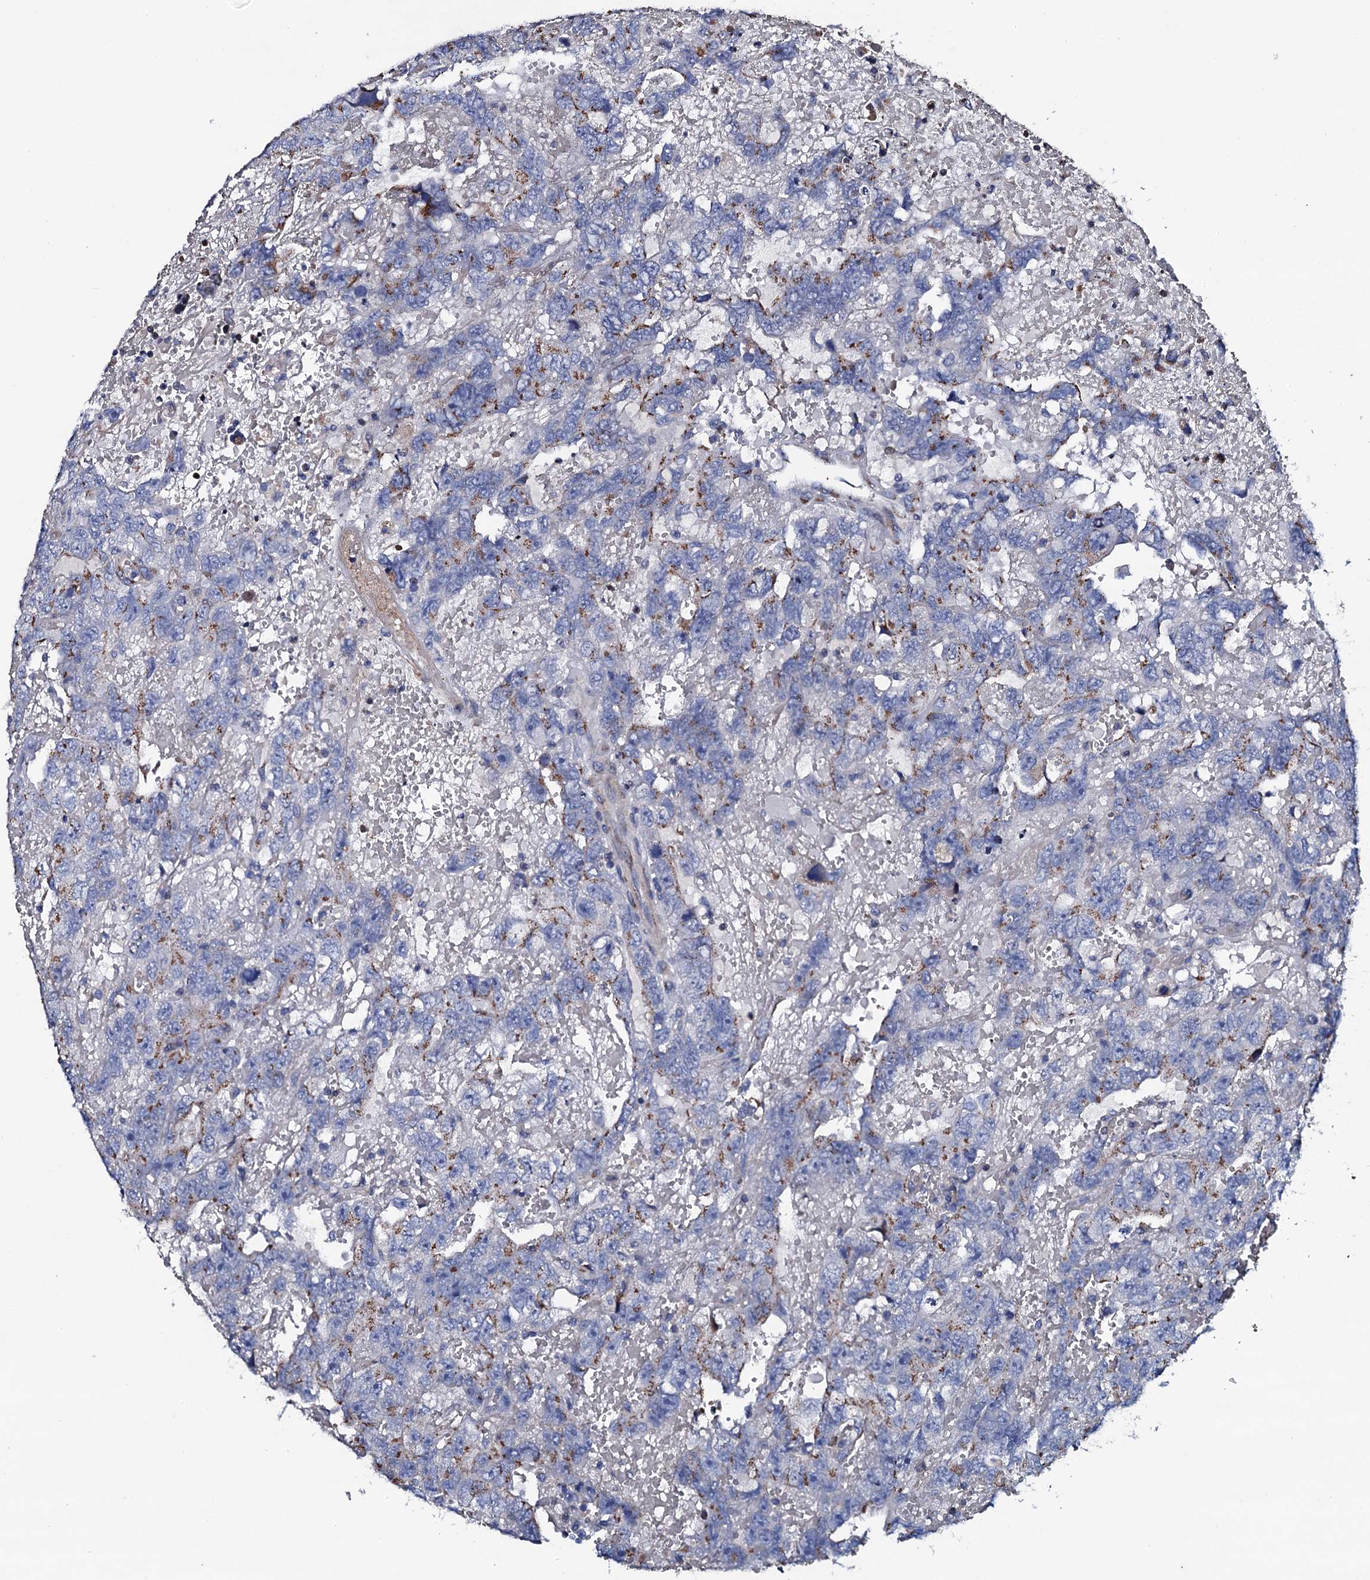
{"staining": {"intensity": "weak", "quantity": "25%-75%", "location": "cytoplasmic/membranous"}, "tissue": "testis cancer", "cell_type": "Tumor cells", "image_type": "cancer", "snomed": [{"axis": "morphology", "description": "Carcinoma, Embryonal, NOS"}, {"axis": "topography", "description": "Testis"}], "caption": "IHC histopathology image of neoplastic tissue: human testis embryonal carcinoma stained using IHC shows low levels of weak protein expression localized specifically in the cytoplasmic/membranous of tumor cells, appearing as a cytoplasmic/membranous brown color.", "gene": "PLET1", "patient": {"sex": "male", "age": 45}}